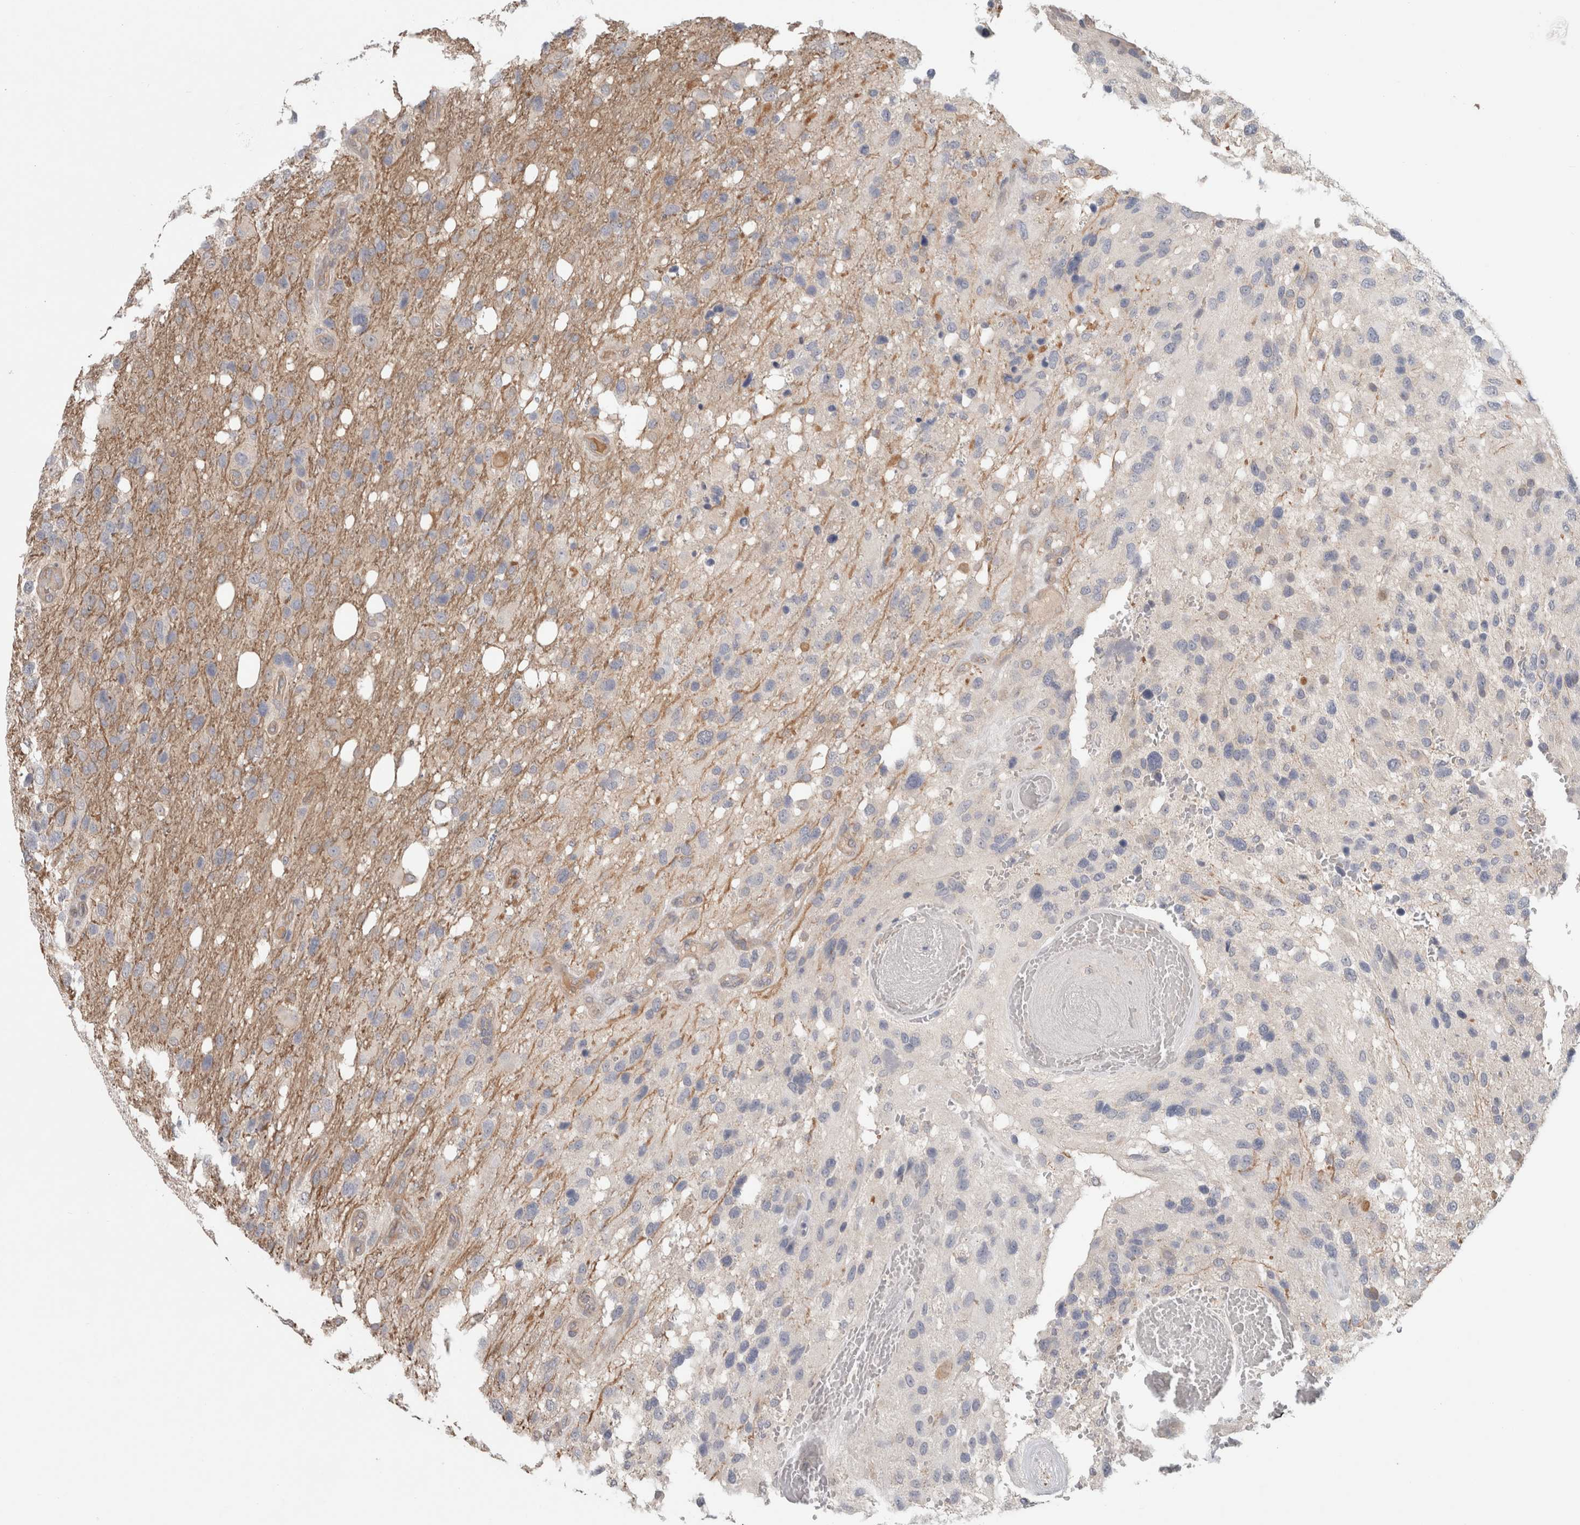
{"staining": {"intensity": "negative", "quantity": "none", "location": "none"}, "tissue": "glioma", "cell_type": "Tumor cells", "image_type": "cancer", "snomed": [{"axis": "morphology", "description": "Glioma, malignant, High grade"}, {"axis": "topography", "description": "Brain"}], "caption": "Glioma was stained to show a protein in brown. There is no significant expression in tumor cells. (Stains: DAB IHC with hematoxylin counter stain, Microscopy: brightfield microscopy at high magnification).", "gene": "RASAL2", "patient": {"sex": "female", "age": 58}}